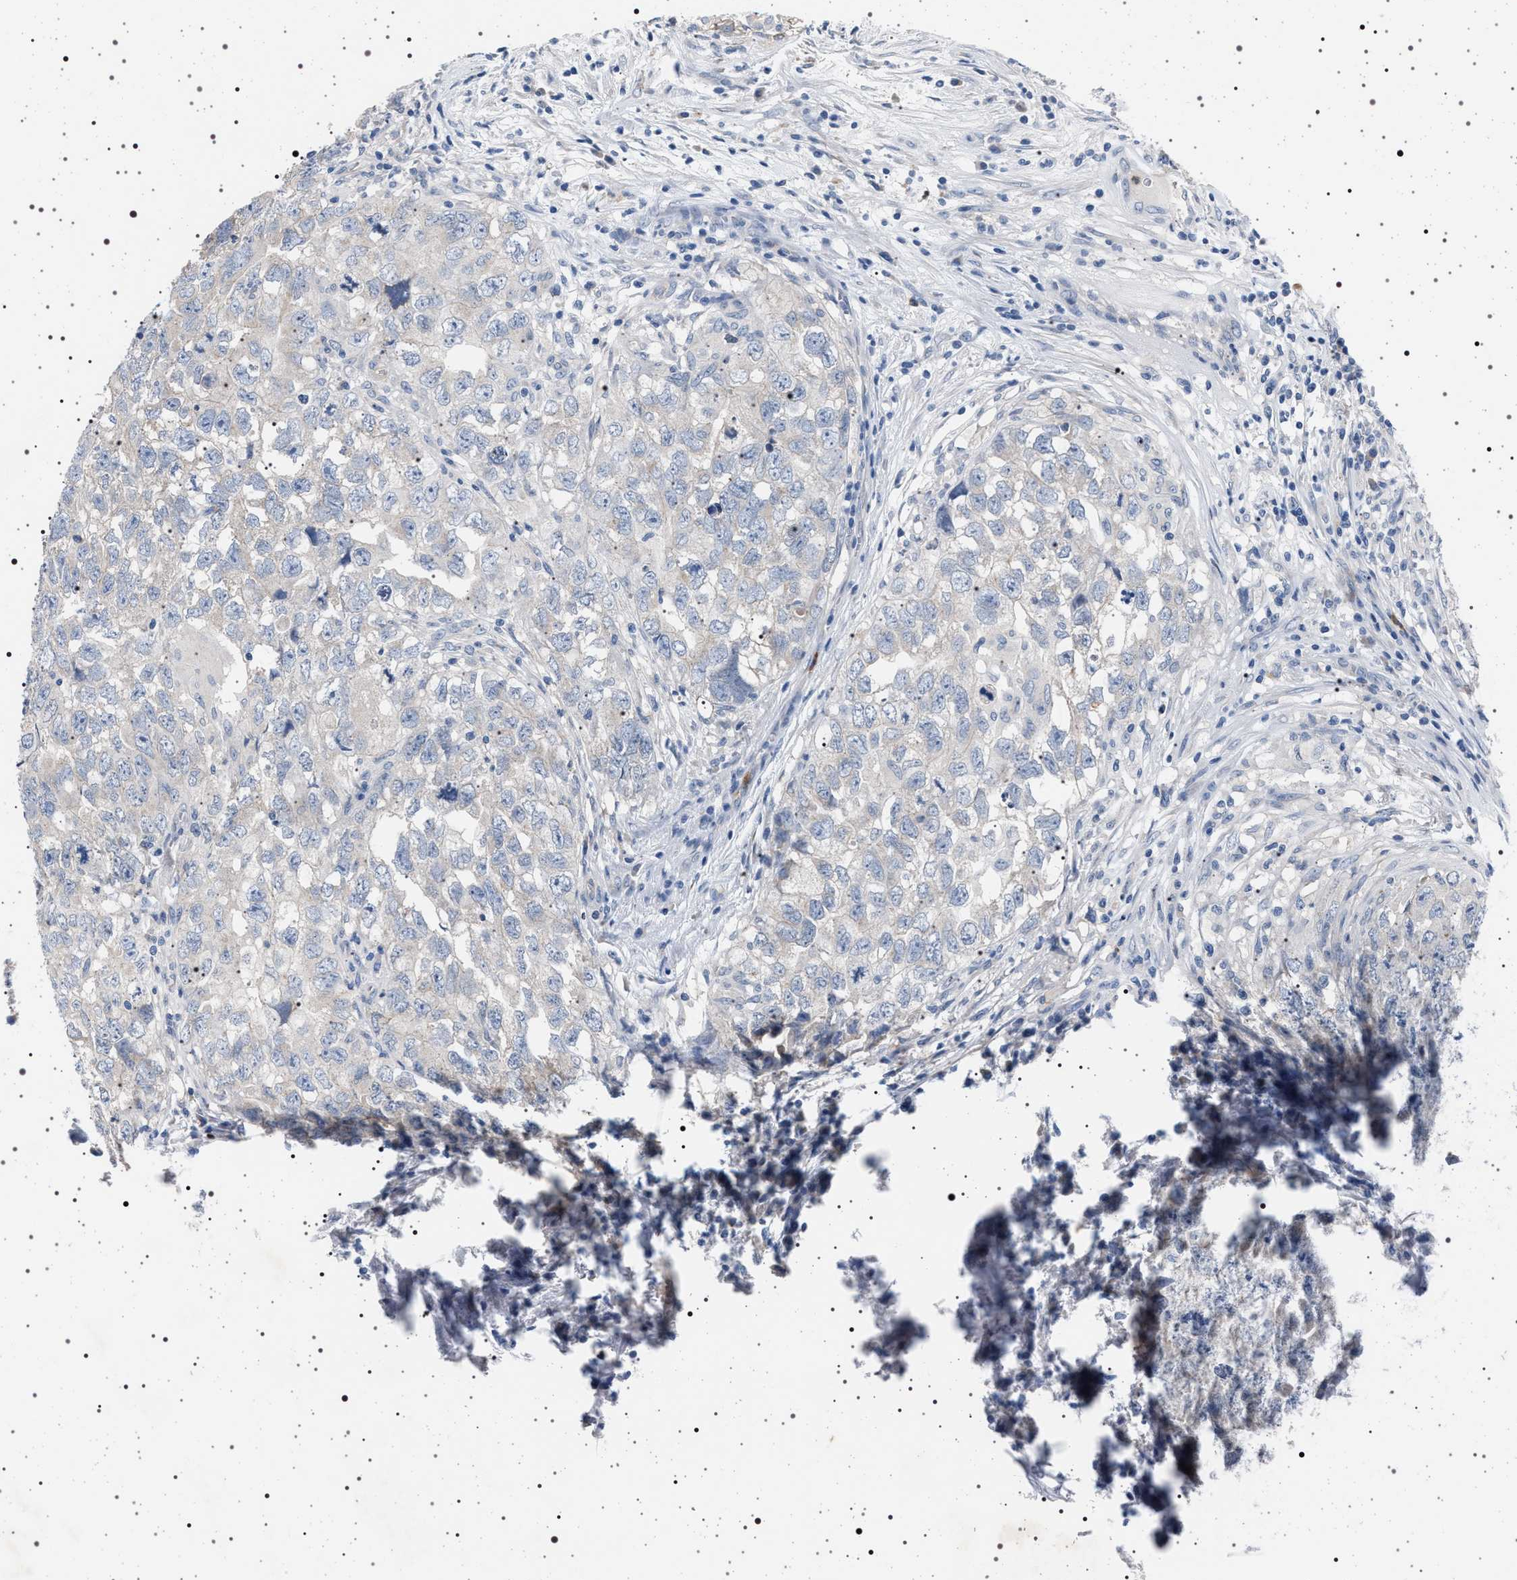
{"staining": {"intensity": "negative", "quantity": "none", "location": "none"}, "tissue": "testis cancer", "cell_type": "Tumor cells", "image_type": "cancer", "snomed": [{"axis": "morphology", "description": "Seminoma, NOS"}, {"axis": "morphology", "description": "Carcinoma, Embryonal, NOS"}, {"axis": "topography", "description": "Testis"}], "caption": "Tumor cells are negative for protein expression in human testis cancer. The staining was performed using DAB to visualize the protein expression in brown, while the nuclei were stained in blue with hematoxylin (Magnification: 20x).", "gene": "NAT9", "patient": {"sex": "male", "age": 43}}